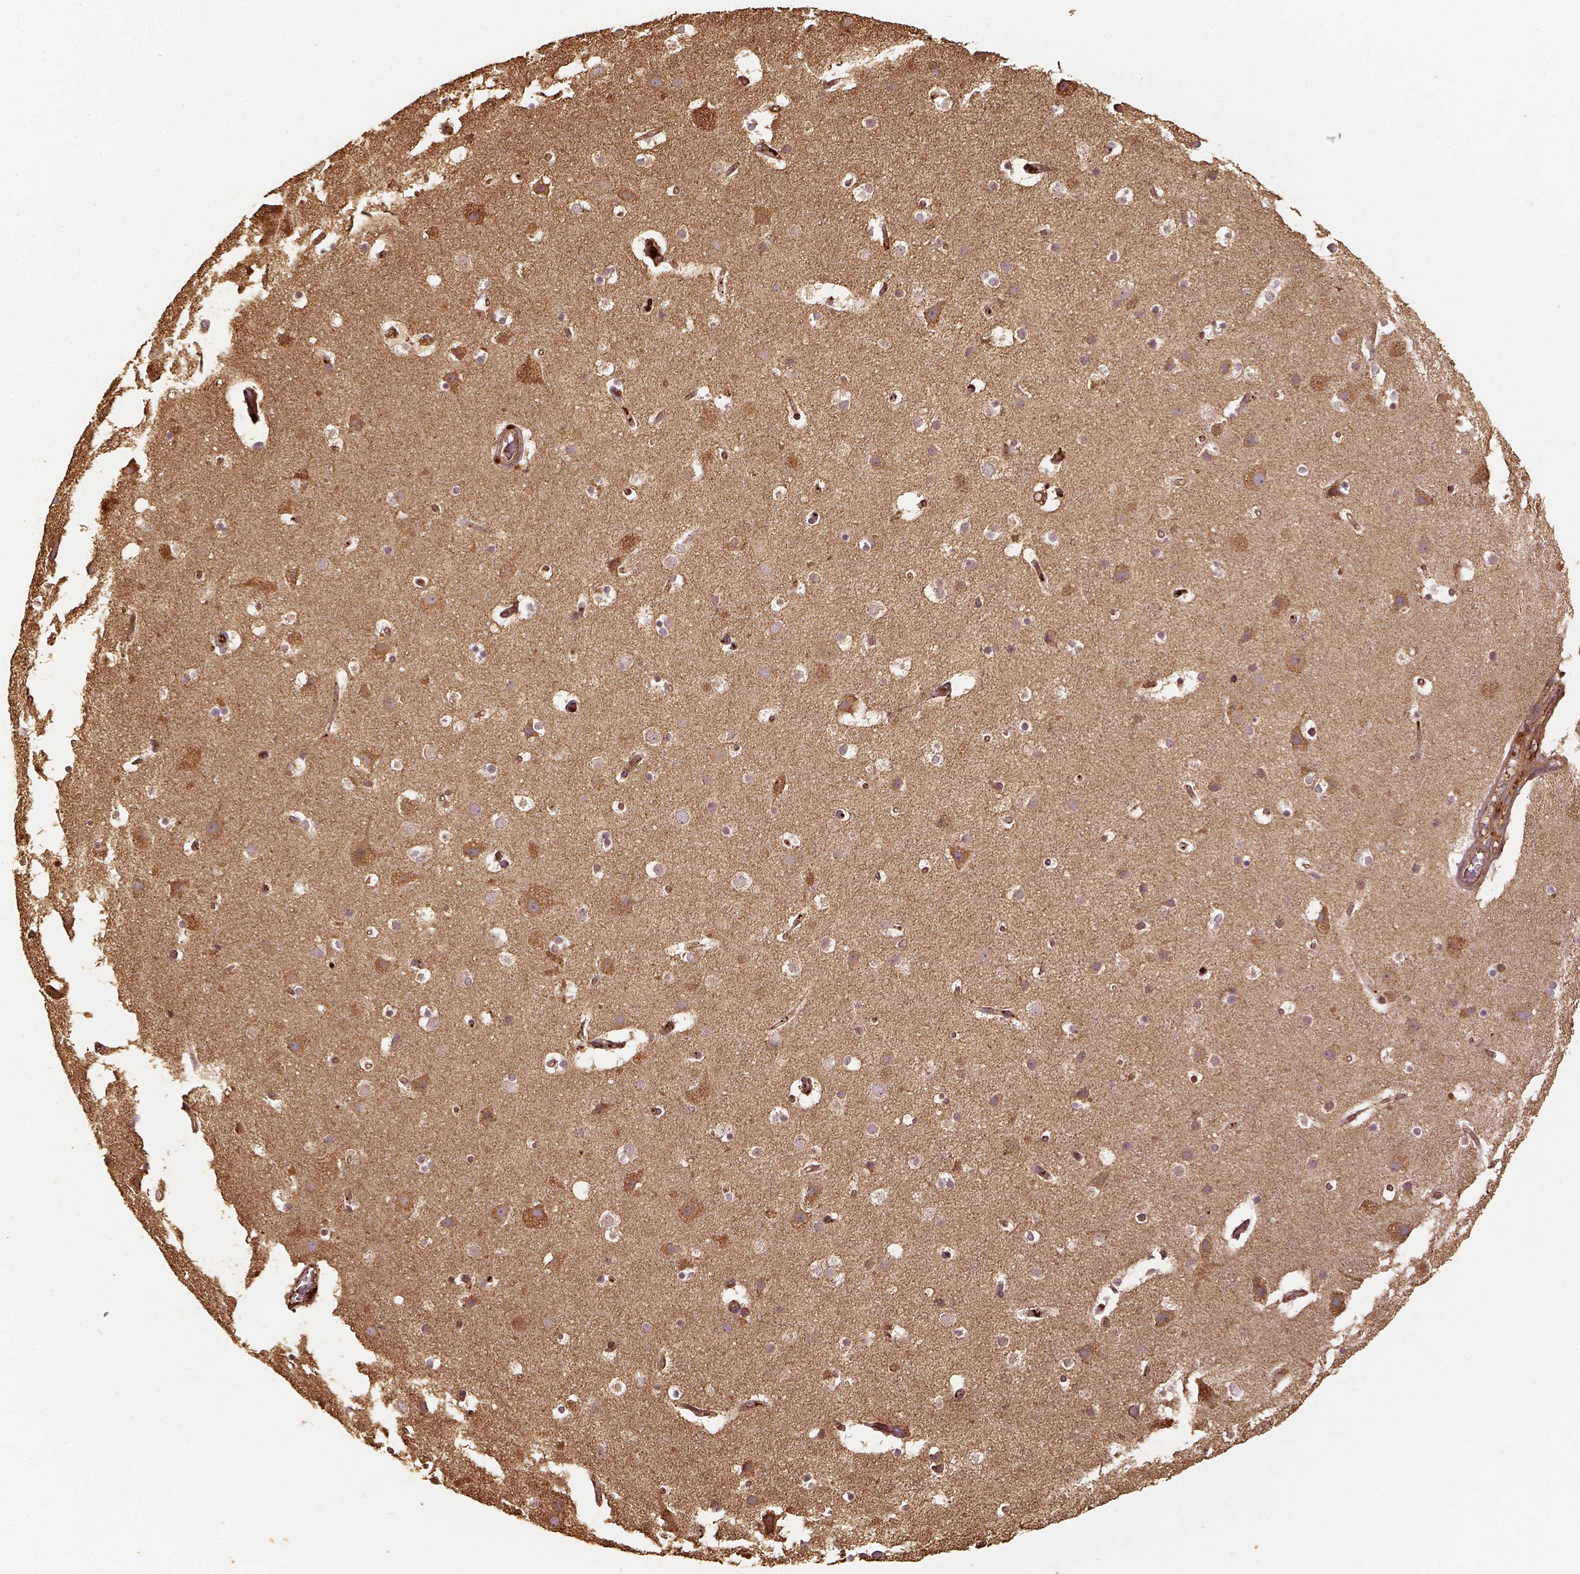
{"staining": {"intensity": "weak", "quantity": "25%-75%", "location": "cytoplasmic/membranous"}, "tissue": "cerebral cortex", "cell_type": "Endothelial cells", "image_type": "normal", "snomed": [{"axis": "morphology", "description": "Normal tissue, NOS"}, {"axis": "topography", "description": "Cerebral cortex"}], "caption": "Immunohistochemical staining of normal human cerebral cortex demonstrates weak cytoplasmic/membranous protein staining in approximately 25%-75% of endothelial cells.", "gene": "VEGFA", "patient": {"sex": "female", "age": 52}}